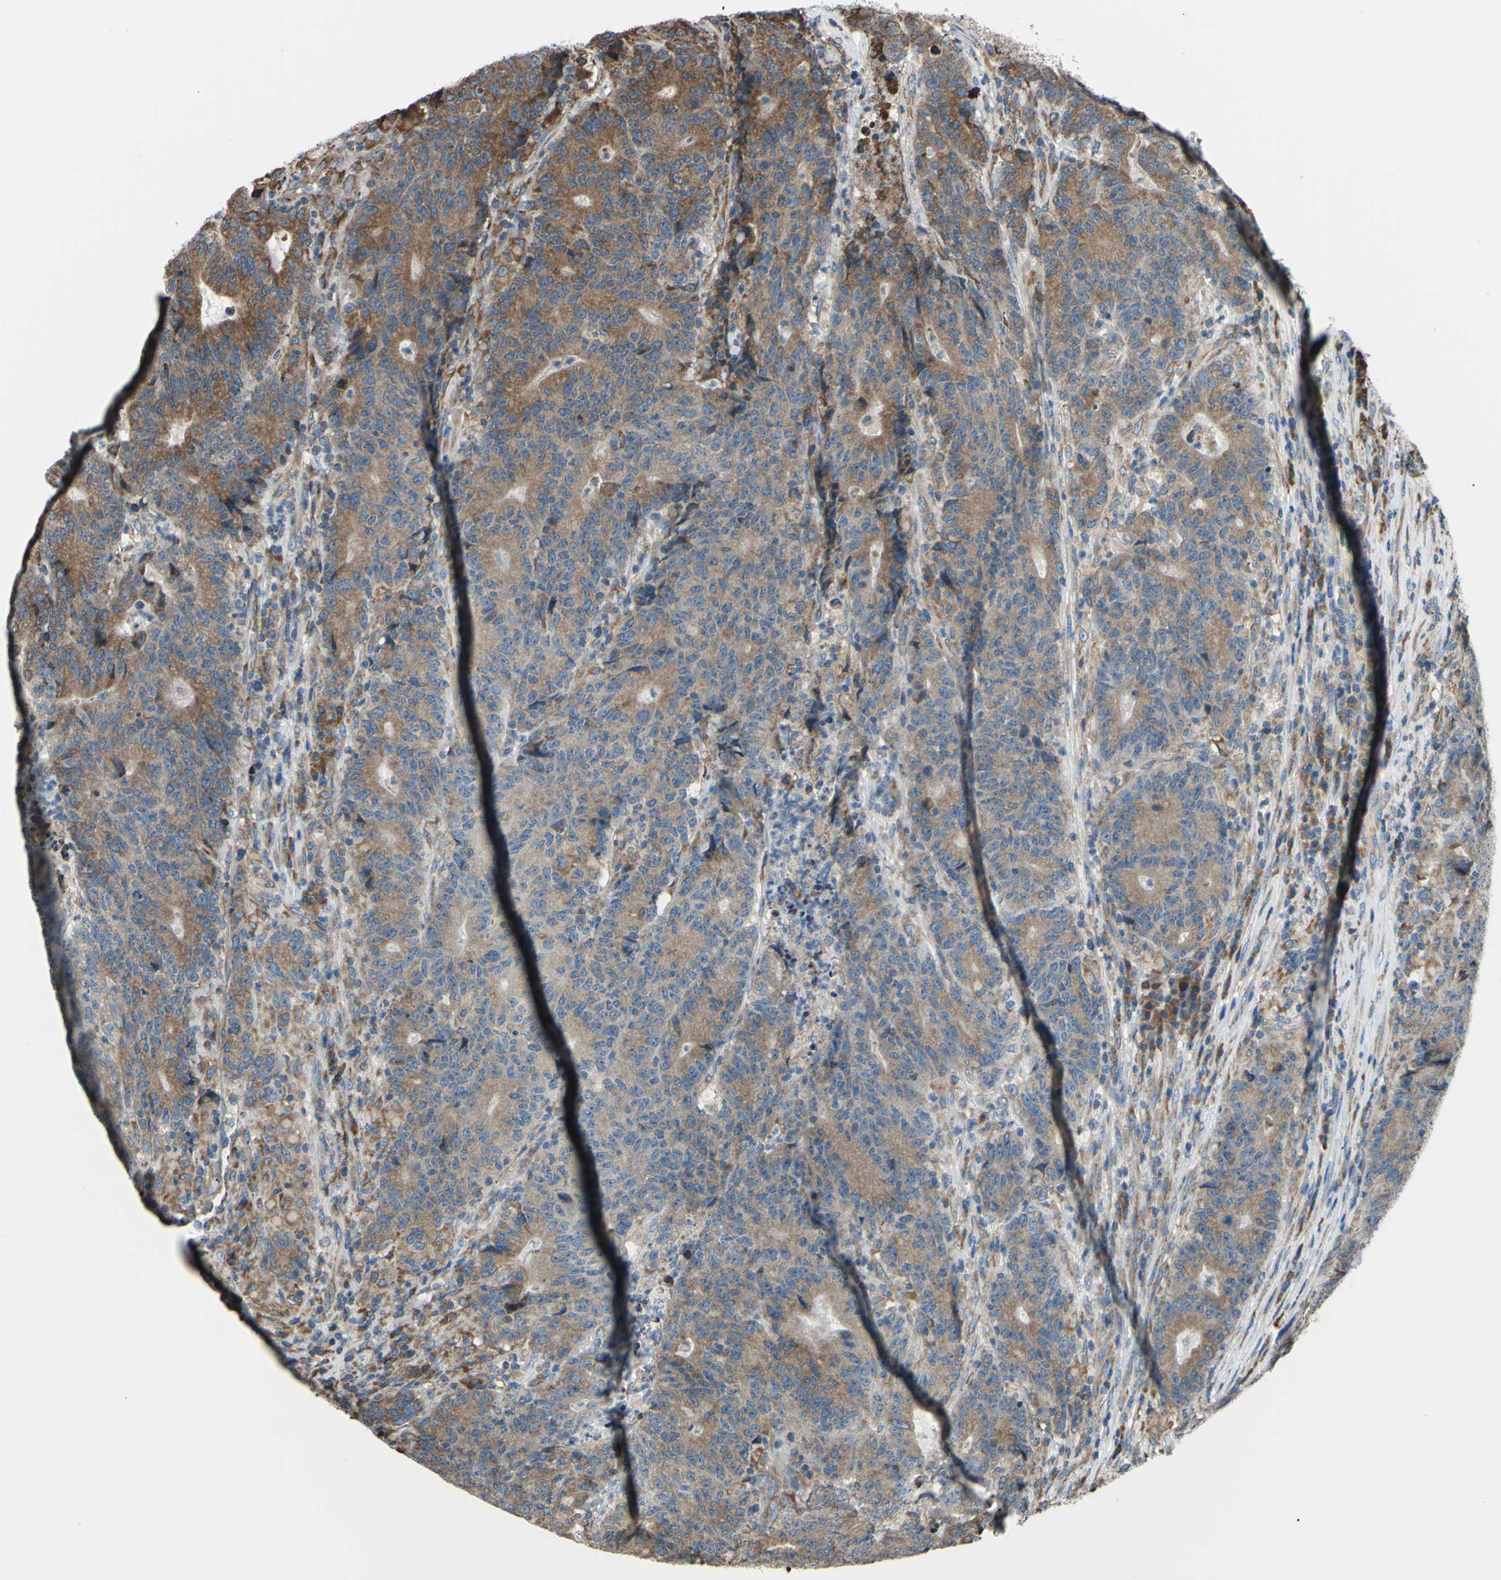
{"staining": {"intensity": "moderate", "quantity": ">75%", "location": "cytoplasmic/membranous"}, "tissue": "colorectal cancer", "cell_type": "Tumor cells", "image_type": "cancer", "snomed": [{"axis": "morphology", "description": "Normal tissue, NOS"}, {"axis": "morphology", "description": "Adenocarcinoma, NOS"}, {"axis": "topography", "description": "Colon"}], "caption": "Adenocarcinoma (colorectal) stained with IHC displays moderate cytoplasmic/membranous positivity in about >75% of tumor cells.", "gene": "BMF", "patient": {"sex": "female", "age": 75}}